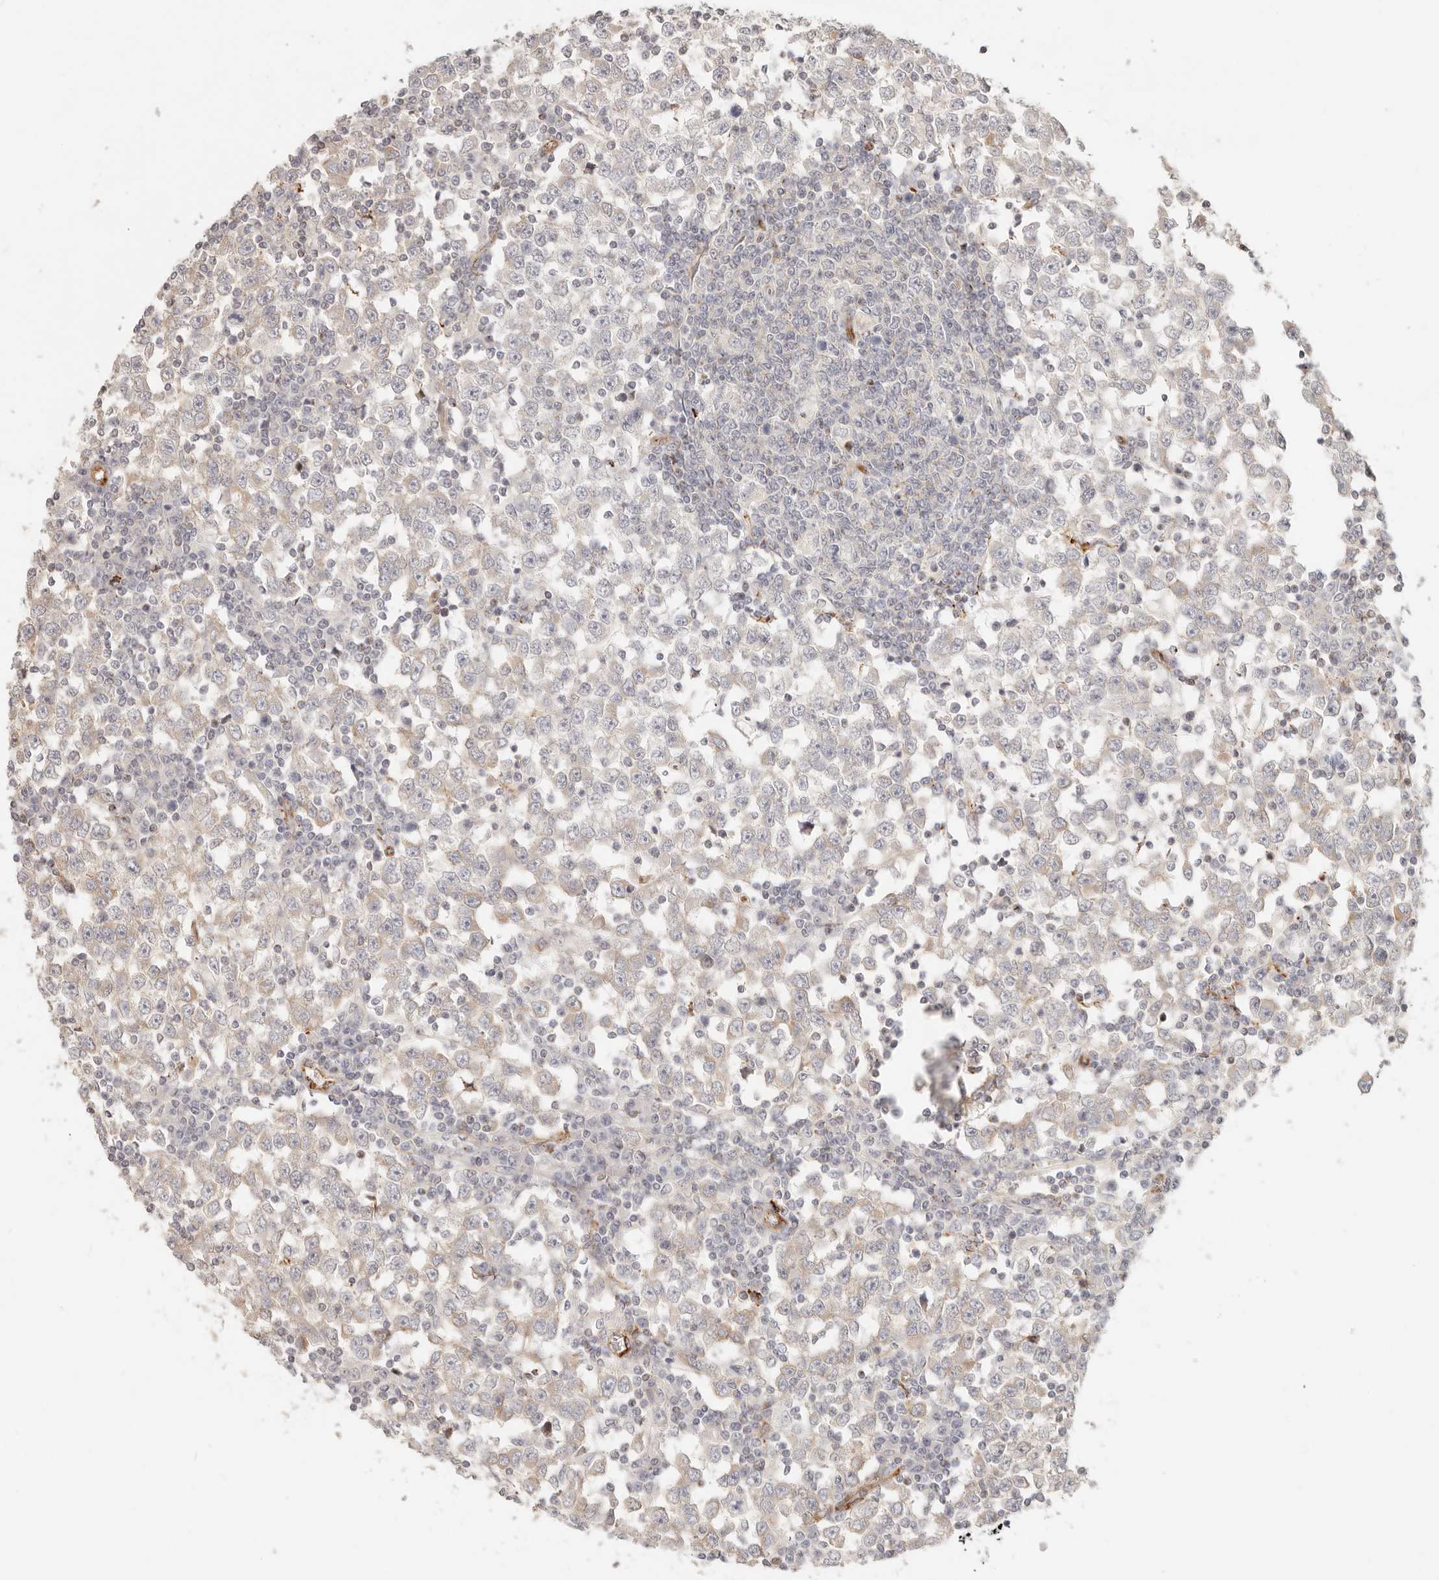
{"staining": {"intensity": "negative", "quantity": "none", "location": "none"}, "tissue": "testis cancer", "cell_type": "Tumor cells", "image_type": "cancer", "snomed": [{"axis": "morphology", "description": "Seminoma, NOS"}, {"axis": "topography", "description": "Testis"}], "caption": "An image of human testis cancer (seminoma) is negative for staining in tumor cells.", "gene": "SASS6", "patient": {"sex": "male", "age": 65}}